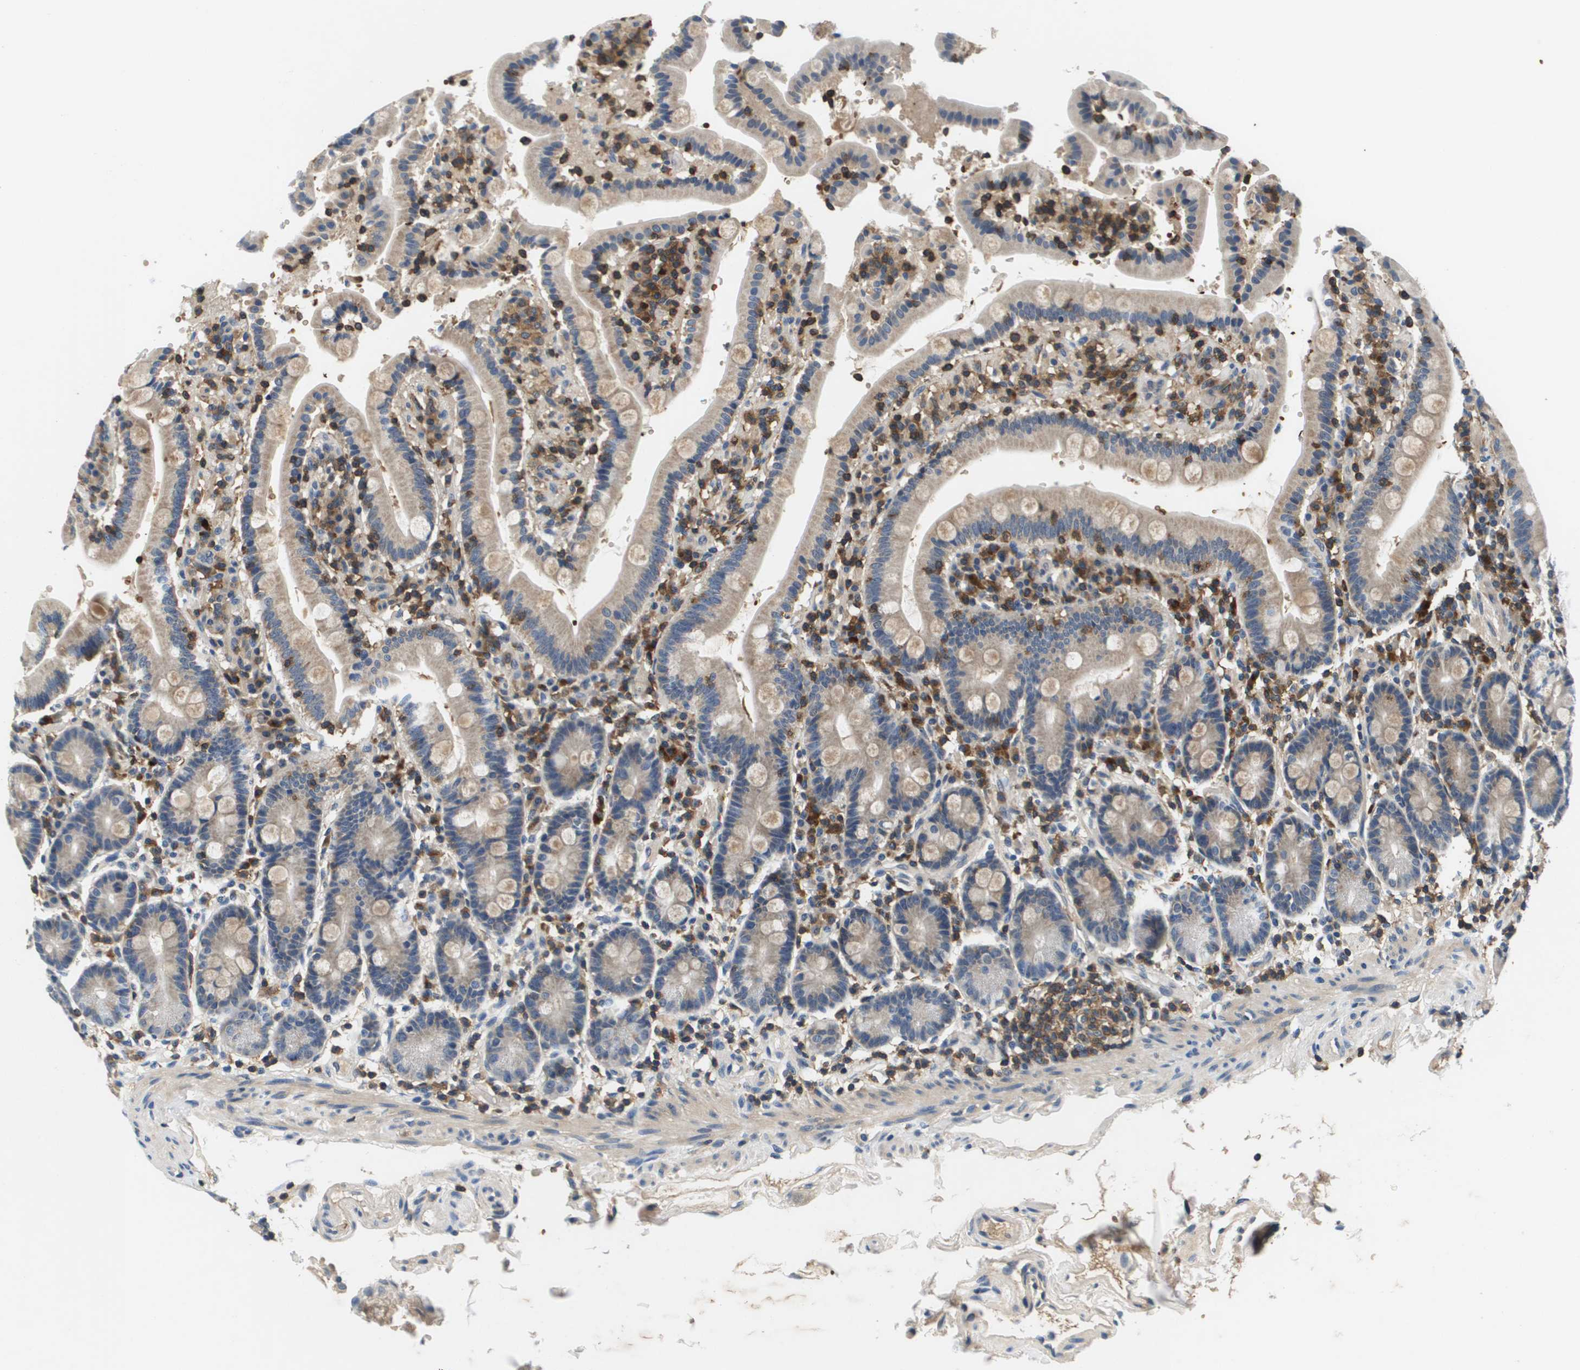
{"staining": {"intensity": "weak", "quantity": ">75%", "location": "cytoplasmic/membranous"}, "tissue": "duodenum", "cell_type": "Glandular cells", "image_type": "normal", "snomed": [{"axis": "morphology", "description": "Normal tissue, NOS"}, {"axis": "topography", "description": "Small intestine, NOS"}], "caption": "Immunohistochemical staining of normal duodenum exhibits low levels of weak cytoplasmic/membranous staining in approximately >75% of glandular cells. The protein of interest is shown in brown color, while the nuclei are stained blue.", "gene": "KCNQ5", "patient": {"sex": "female", "age": 71}}